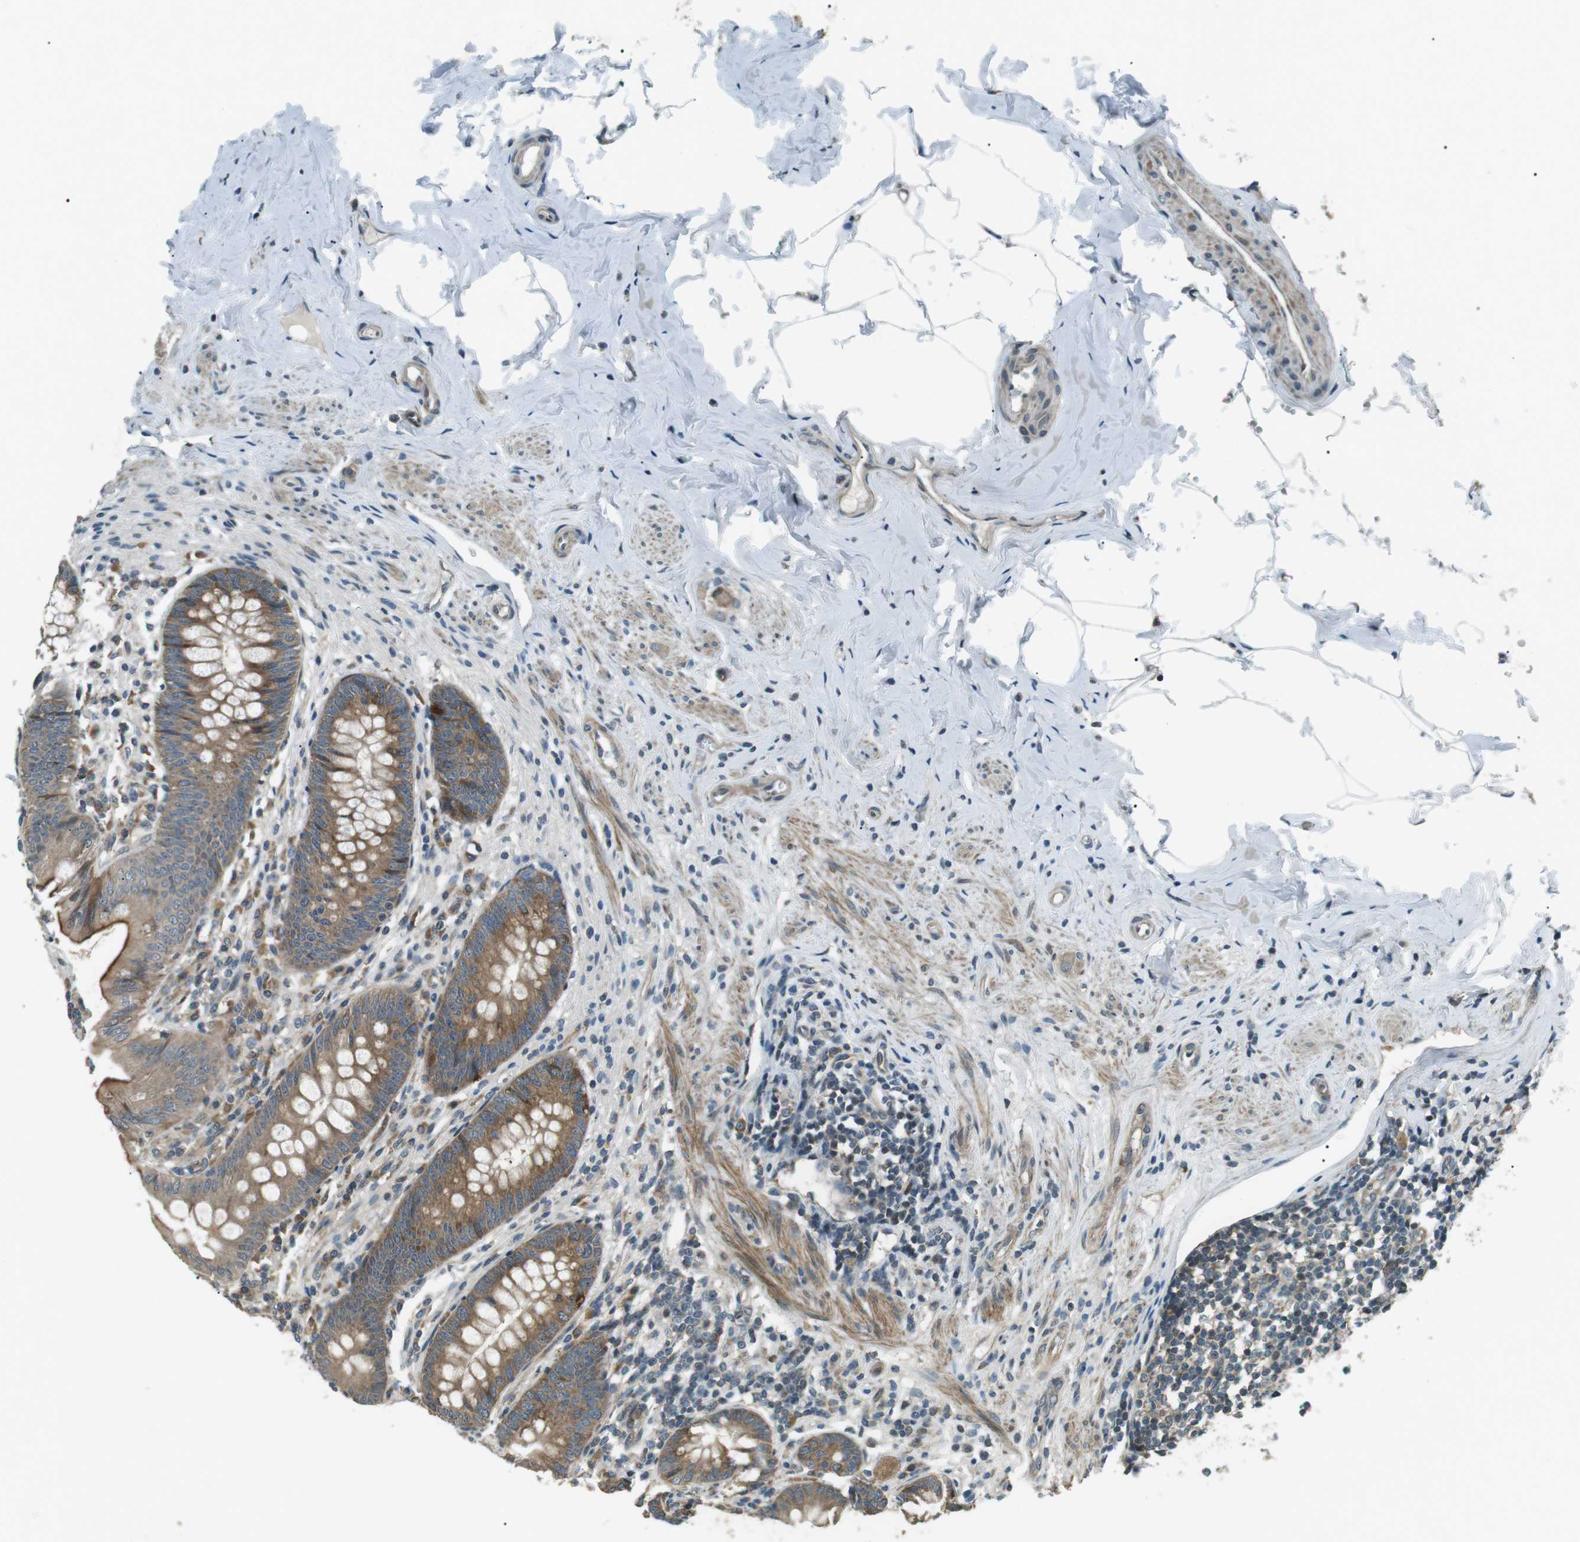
{"staining": {"intensity": "strong", "quantity": ">75%", "location": "cytoplasmic/membranous"}, "tissue": "appendix", "cell_type": "Glandular cells", "image_type": "normal", "snomed": [{"axis": "morphology", "description": "Normal tissue, NOS"}, {"axis": "topography", "description": "Appendix"}], "caption": "Strong cytoplasmic/membranous staining is seen in approximately >75% of glandular cells in normal appendix.", "gene": "TMEM74", "patient": {"sex": "male", "age": 56}}